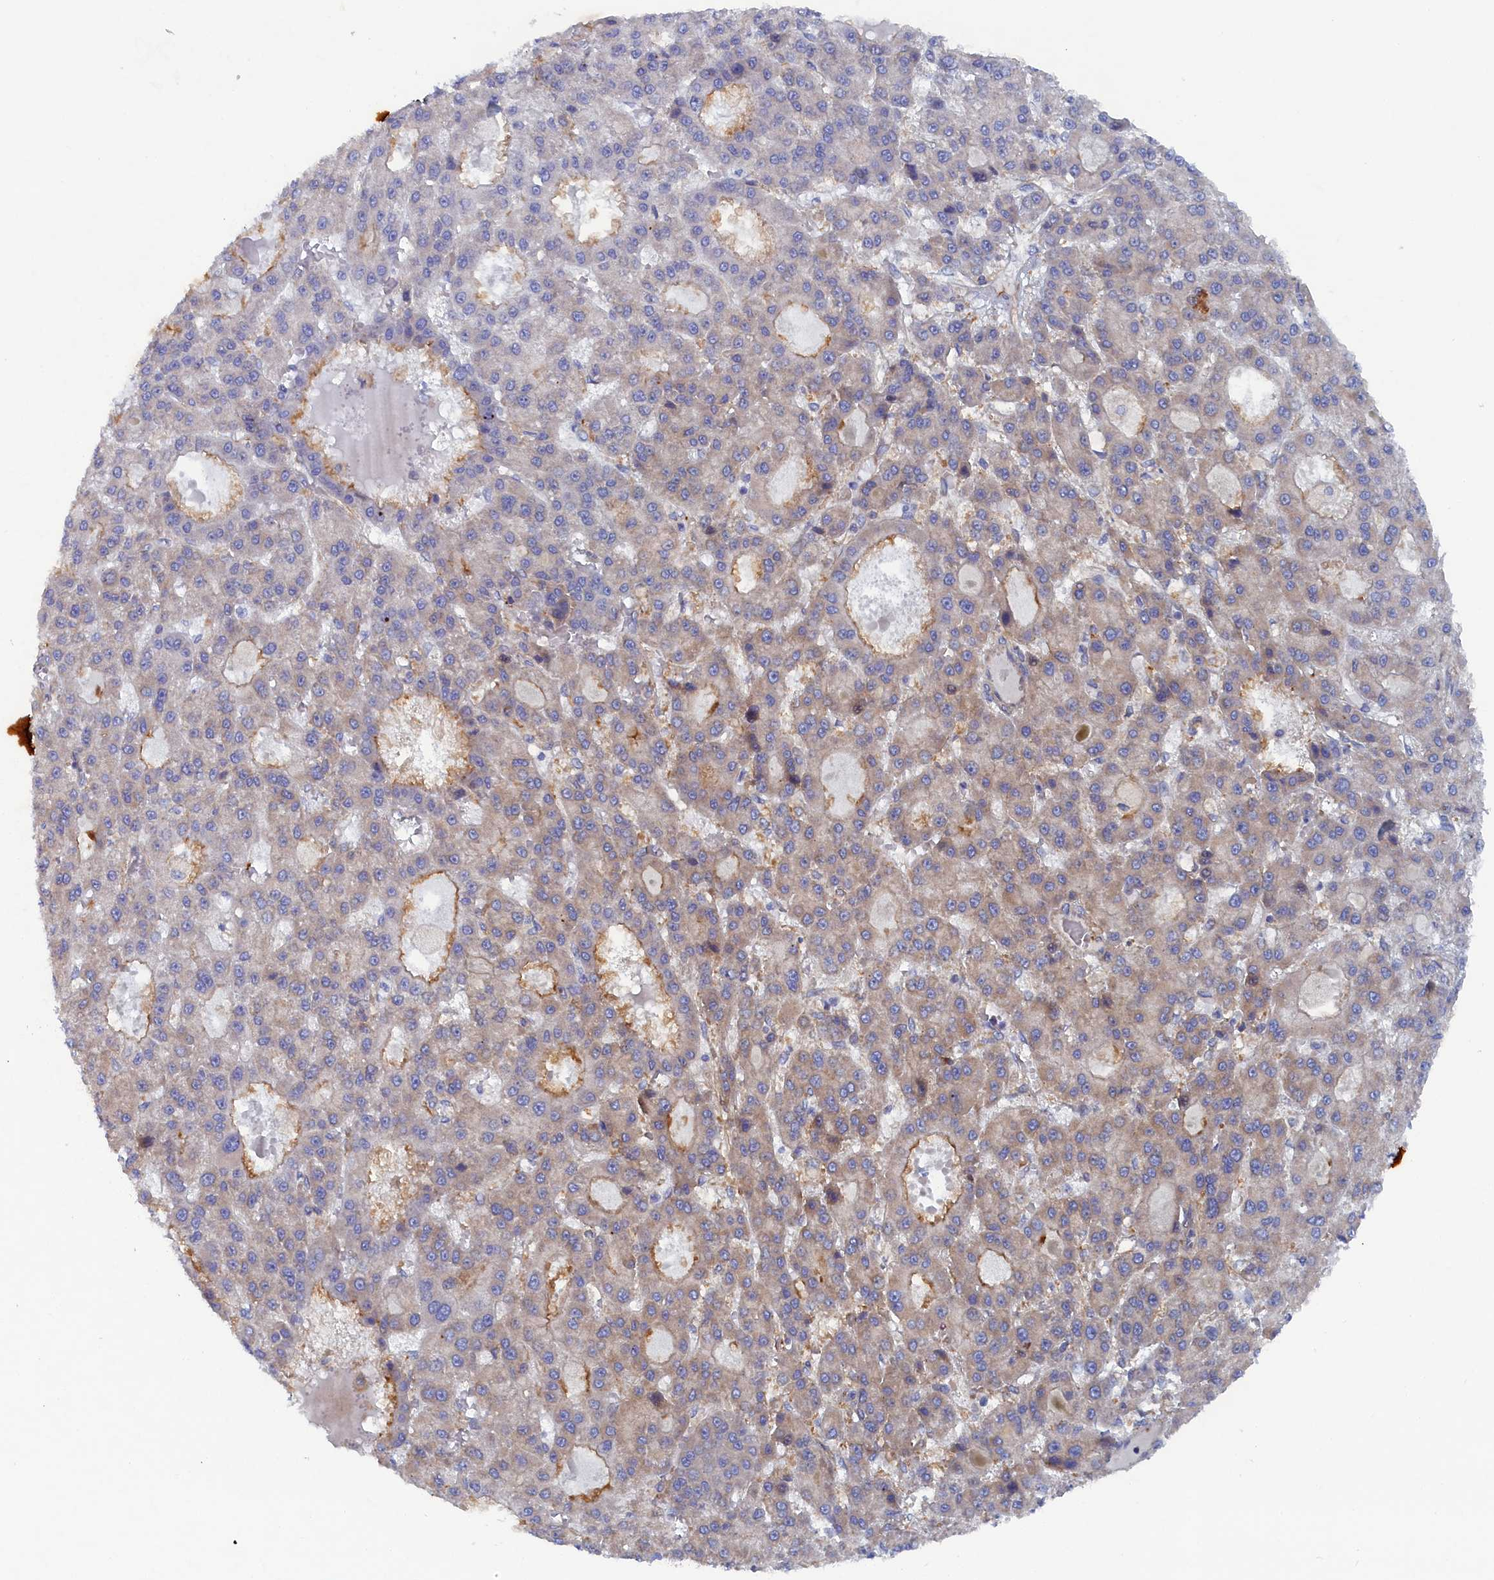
{"staining": {"intensity": "weak", "quantity": "<25%", "location": "cytoplasmic/membranous"}, "tissue": "liver cancer", "cell_type": "Tumor cells", "image_type": "cancer", "snomed": [{"axis": "morphology", "description": "Carcinoma, Hepatocellular, NOS"}, {"axis": "topography", "description": "Liver"}], "caption": "Immunohistochemical staining of hepatocellular carcinoma (liver) displays no significant positivity in tumor cells.", "gene": "TMEM196", "patient": {"sex": "male", "age": 70}}